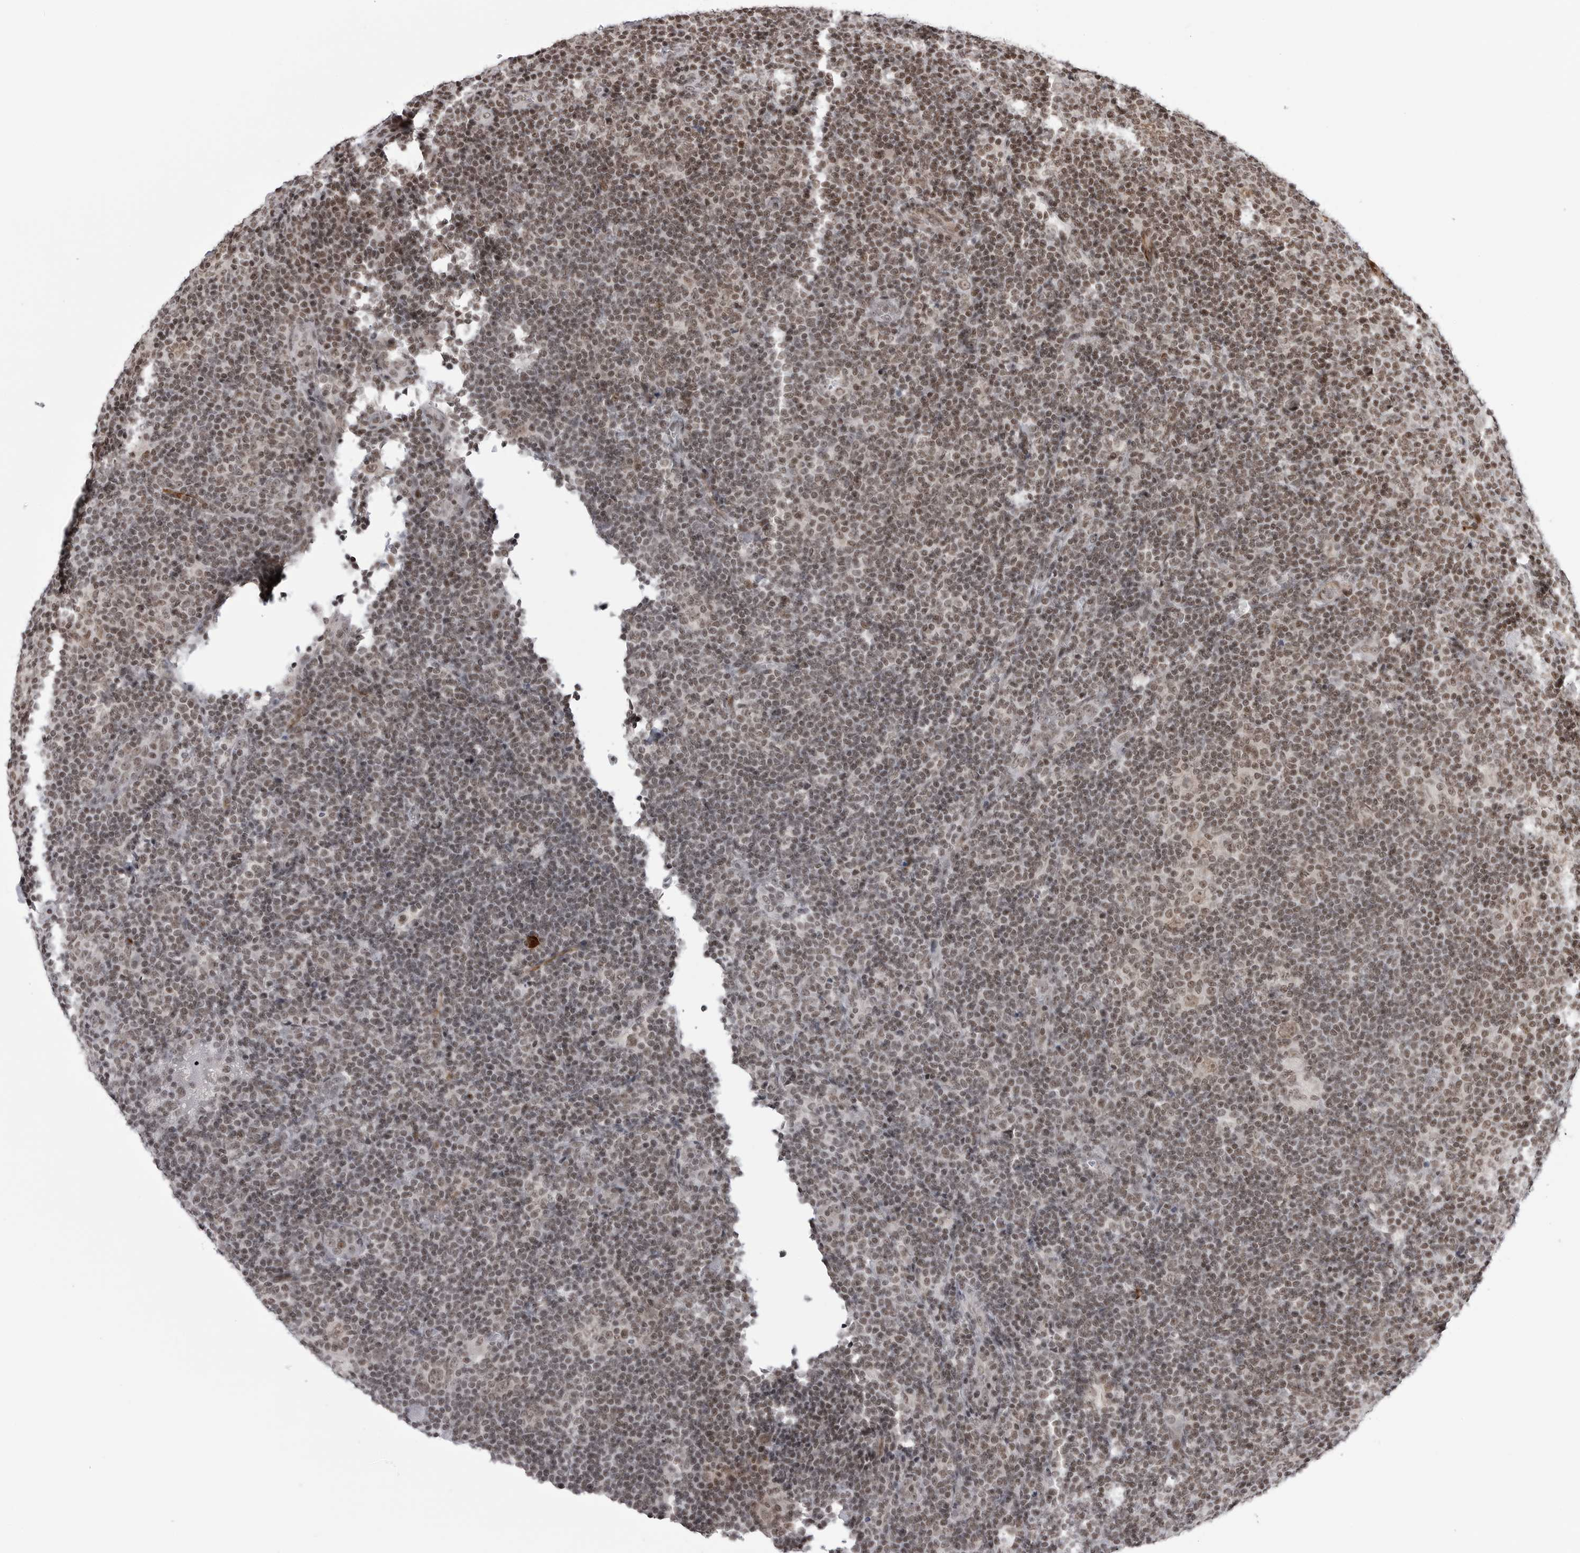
{"staining": {"intensity": "moderate", "quantity": "25%-75%", "location": "cytoplasmic/membranous,nuclear"}, "tissue": "lymphoma", "cell_type": "Tumor cells", "image_type": "cancer", "snomed": [{"axis": "morphology", "description": "Hodgkin's disease, NOS"}, {"axis": "topography", "description": "Lymph node"}], "caption": "A micrograph of human Hodgkin's disease stained for a protein shows moderate cytoplasmic/membranous and nuclear brown staining in tumor cells. Using DAB (brown) and hematoxylin (blue) stains, captured at high magnification using brightfield microscopy.", "gene": "TRIM66", "patient": {"sex": "female", "age": 57}}